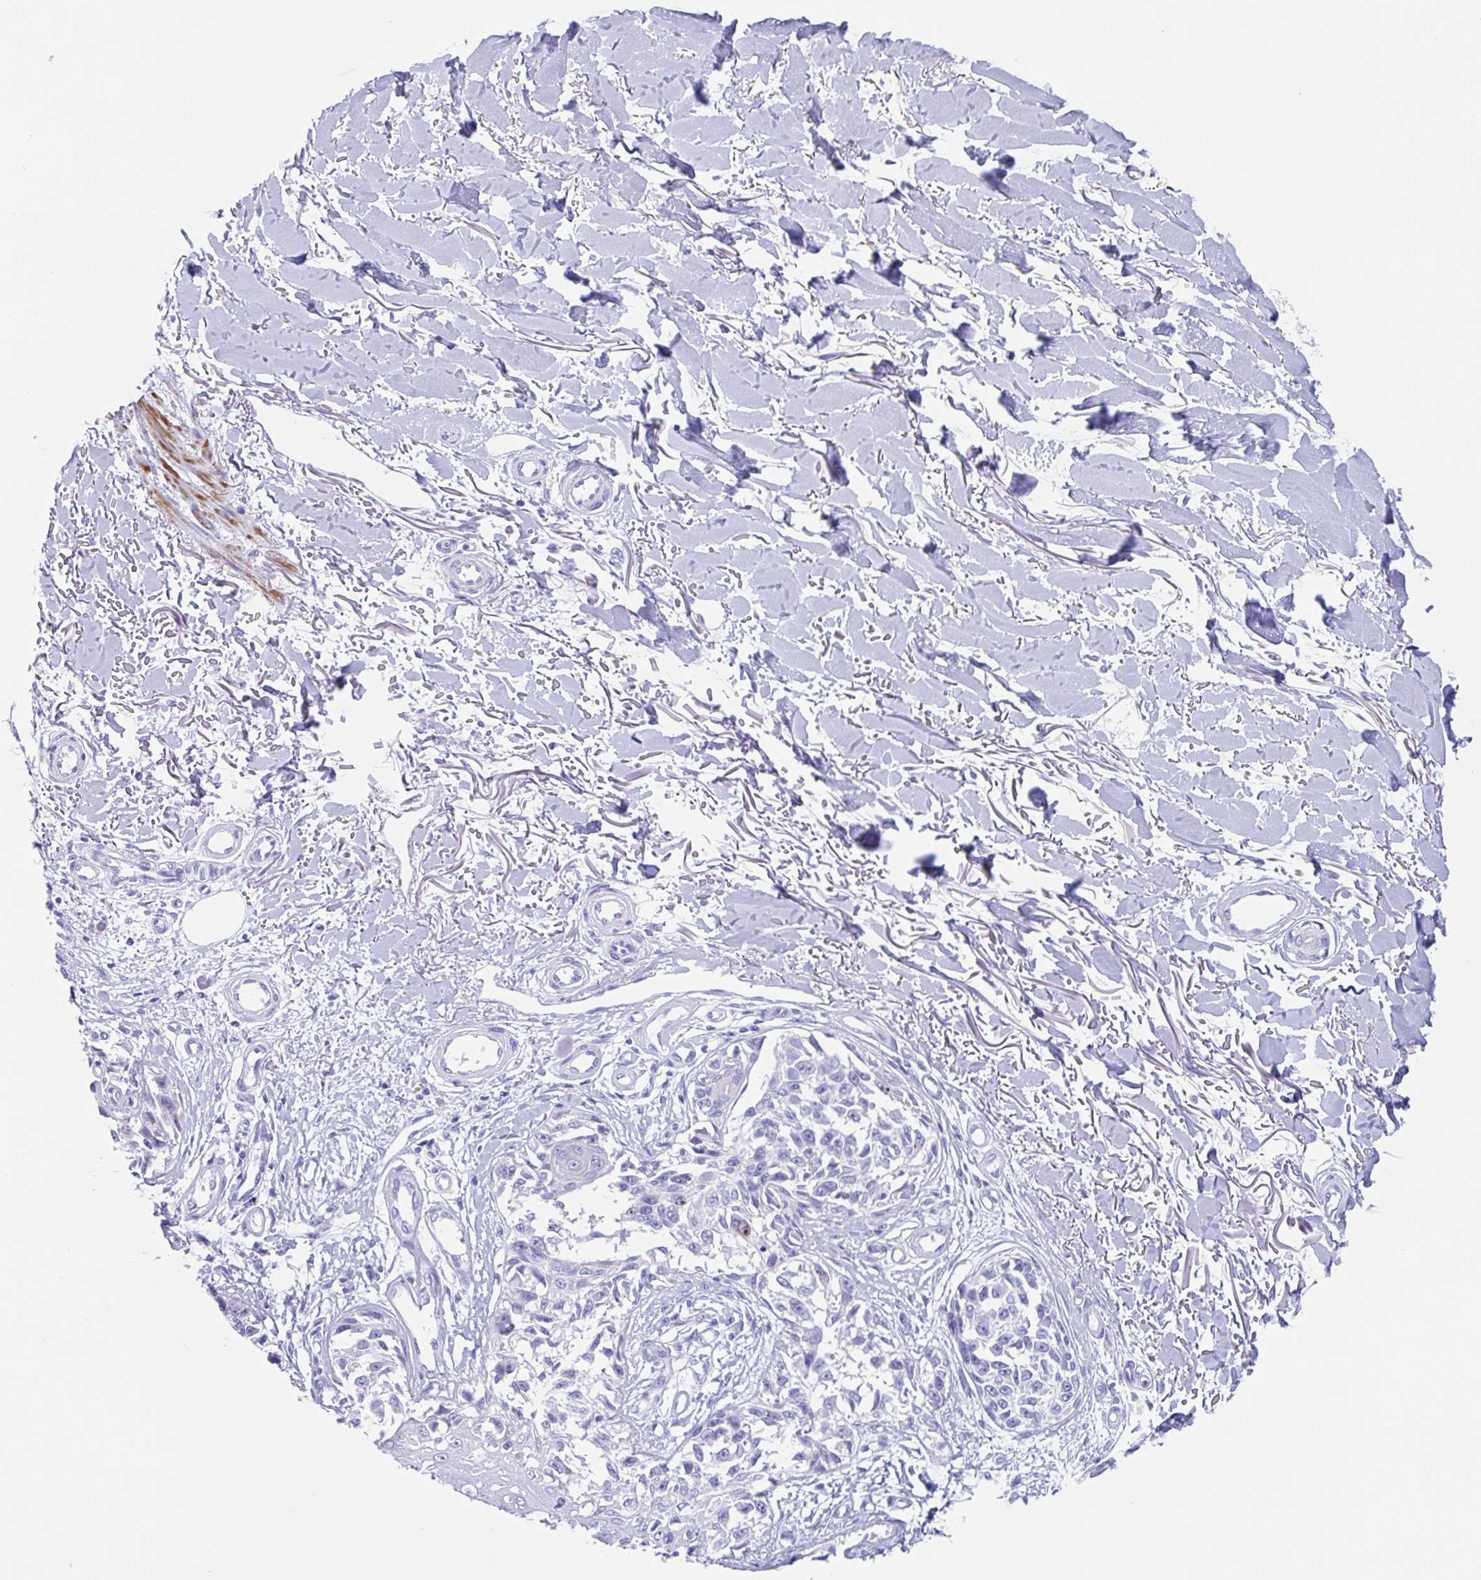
{"staining": {"intensity": "negative", "quantity": "none", "location": "none"}, "tissue": "melanoma", "cell_type": "Tumor cells", "image_type": "cancer", "snomed": [{"axis": "morphology", "description": "Malignant melanoma, NOS"}, {"axis": "topography", "description": "Skin"}], "caption": "Tumor cells show no significant protein positivity in malignant melanoma.", "gene": "CPTP", "patient": {"sex": "male", "age": 73}}